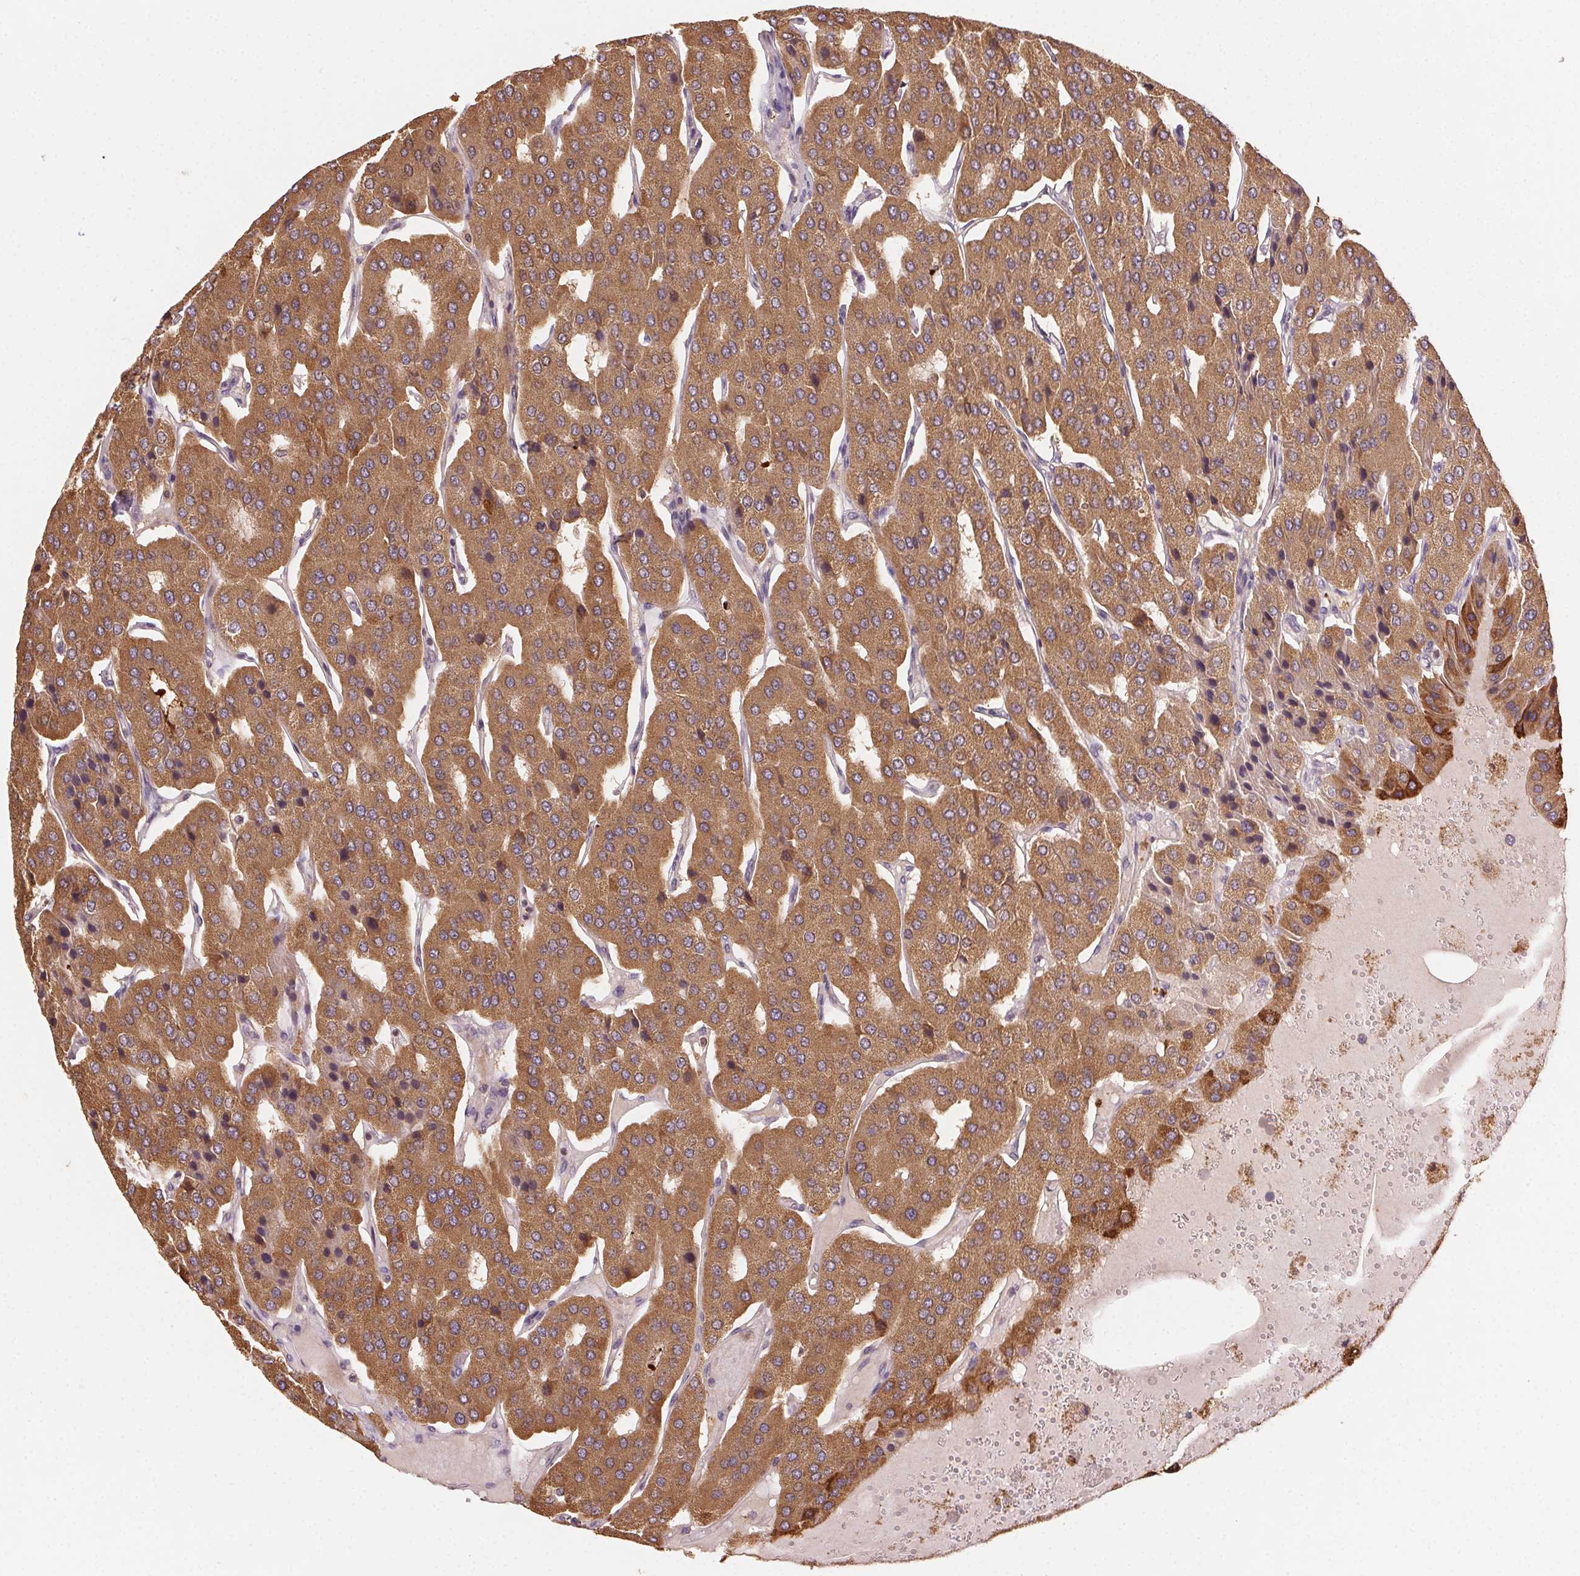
{"staining": {"intensity": "moderate", "quantity": ">75%", "location": "cytoplasmic/membranous"}, "tissue": "parathyroid gland", "cell_type": "Glandular cells", "image_type": "normal", "snomed": [{"axis": "morphology", "description": "Normal tissue, NOS"}, {"axis": "morphology", "description": "Adenoma, NOS"}, {"axis": "topography", "description": "Parathyroid gland"}], "caption": "Brown immunohistochemical staining in normal parathyroid gland reveals moderate cytoplasmic/membranous staining in about >75% of glandular cells.", "gene": "FNBP1L", "patient": {"sex": "female", "age": 86}}